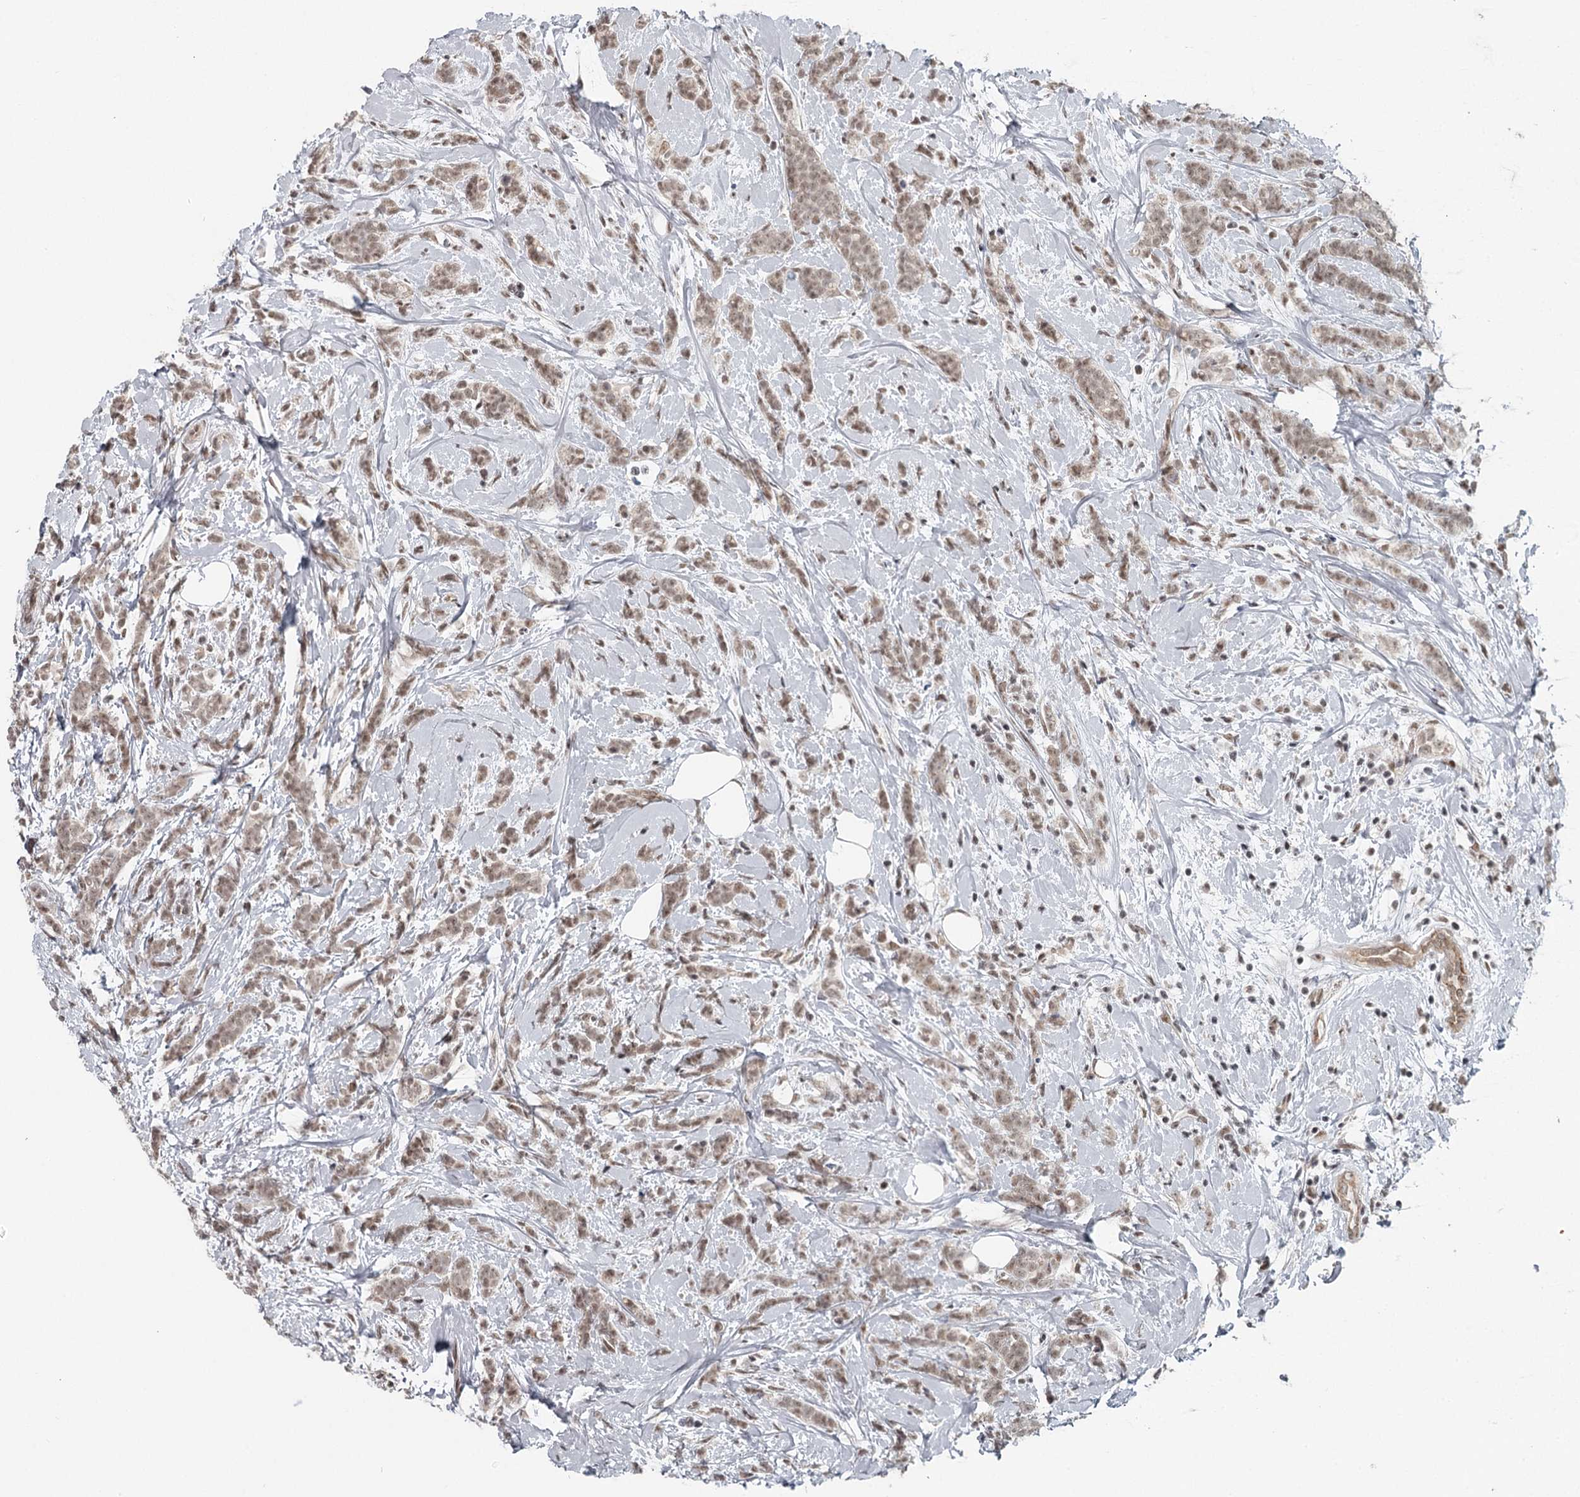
{"staining": {"intensity": "moderate", "quantity": ">75%", "location": "nuclear"}, "tissue": "breast cancer", "cell_type": "Tumor cells", "image_type": "cancer", "snomed": [{"axis": "morphology", "description": "Lobular carcinoma"}, {"axis": "topography", "description": "Breast"}], "caption": "A medium amount of moderate nuclear positivity is seen in about >75% of tumor cells in breast cancer tissue. Immunohistochemistry stains the protein of interest in brown and the nuclei are stained blue.", "gene": "FAM13C", "patient": {"sex": "female", "age": 58}}